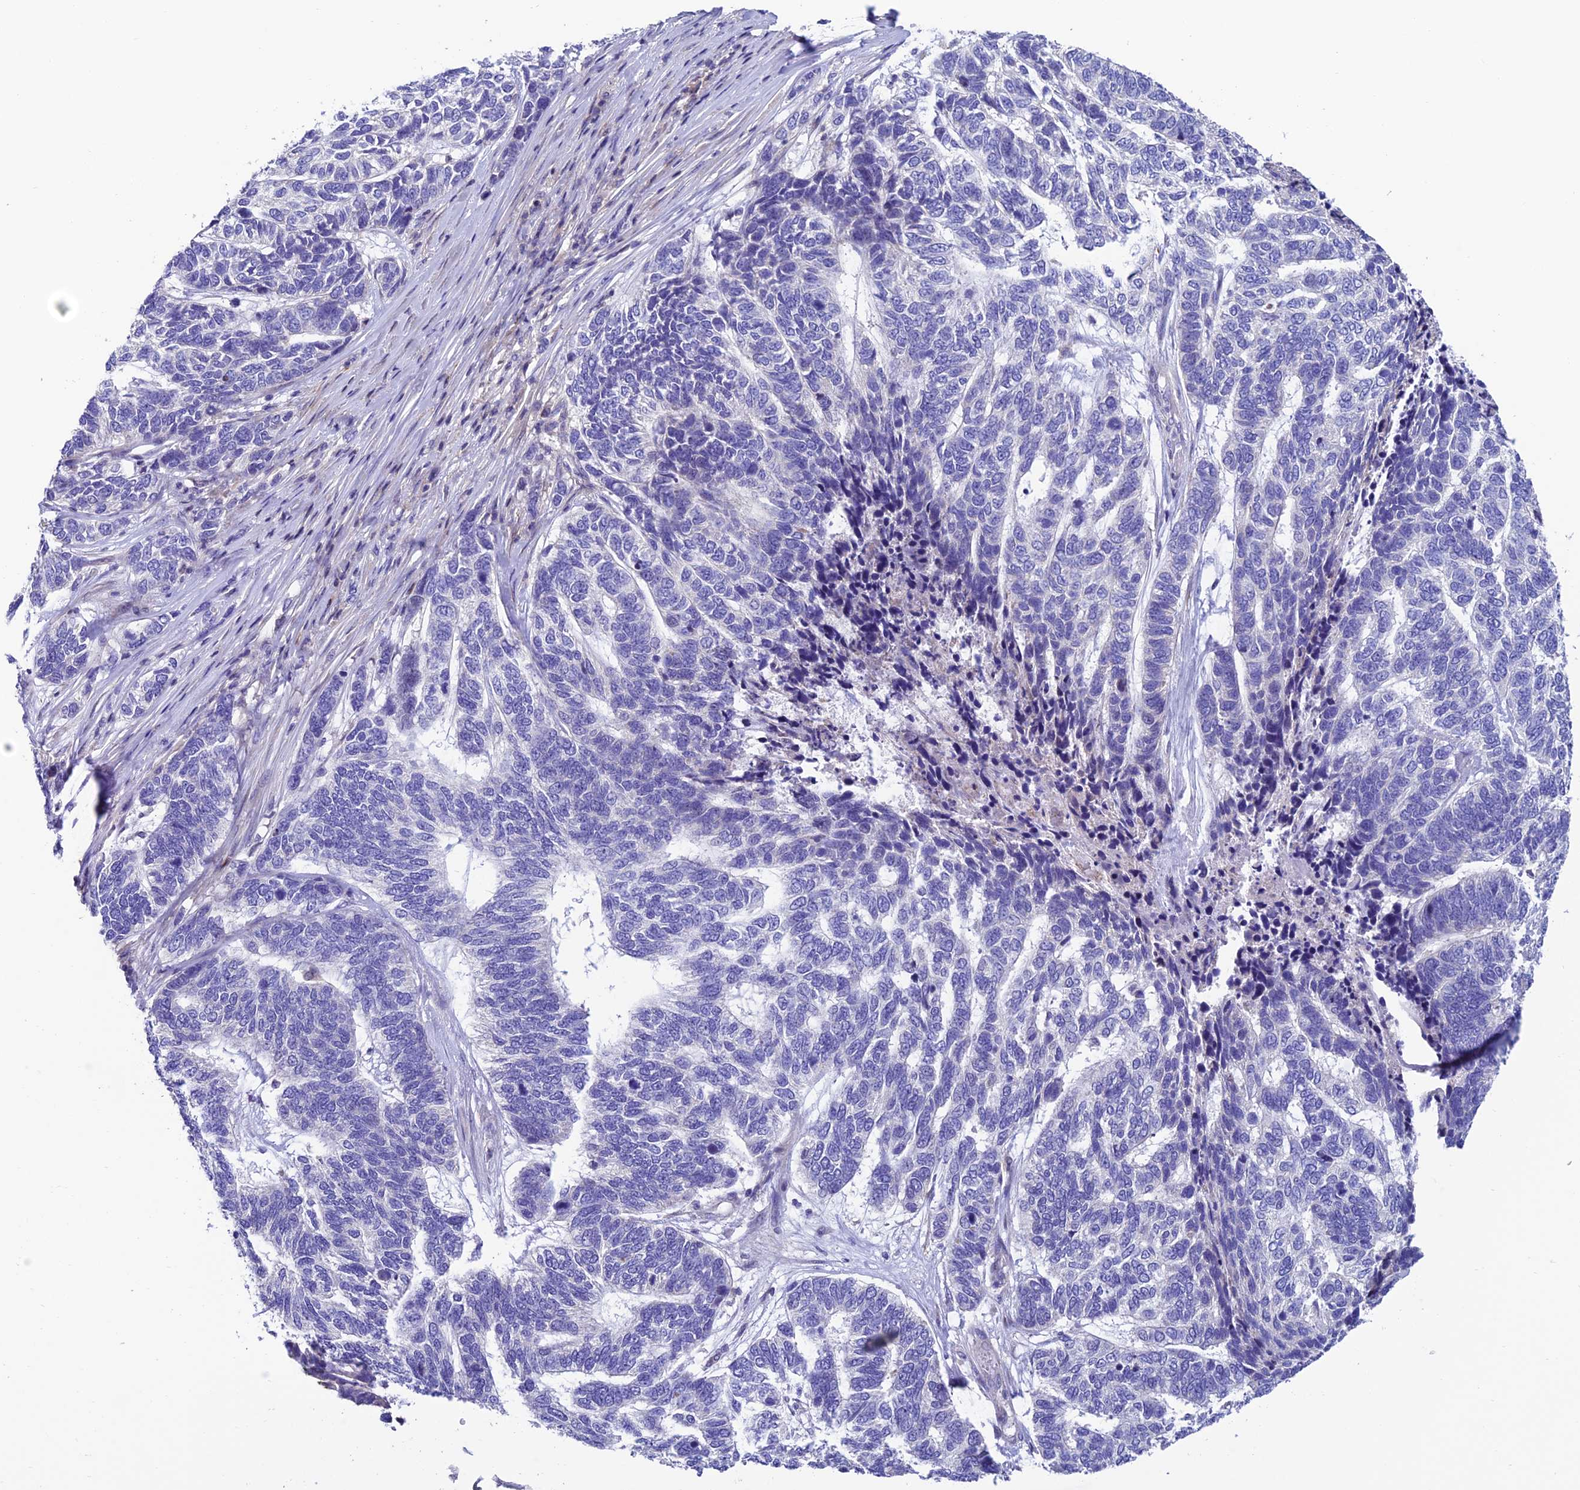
{"staining": {"intensity": "negative", "quantity": "none", "location": "none"}, "tissue": "skin cancer", "cell_type": "Tumor cells", "image_type": "cancer", "snomed": [{"axis": "morphology", "description": "Basal cell carcinoma"}, {"axis": "topography", "description": "Skin"}], "caption": "High magnification brightfield microscopy of skin basal cell carcinoma stained with DAB (brown) and counterstained with hematoxylin (blue): tumor cells show no significant positivity. Nuclei are stained in blue.", "gene": "FAM178B", "patient": {"sex": "female", "age": 65}}